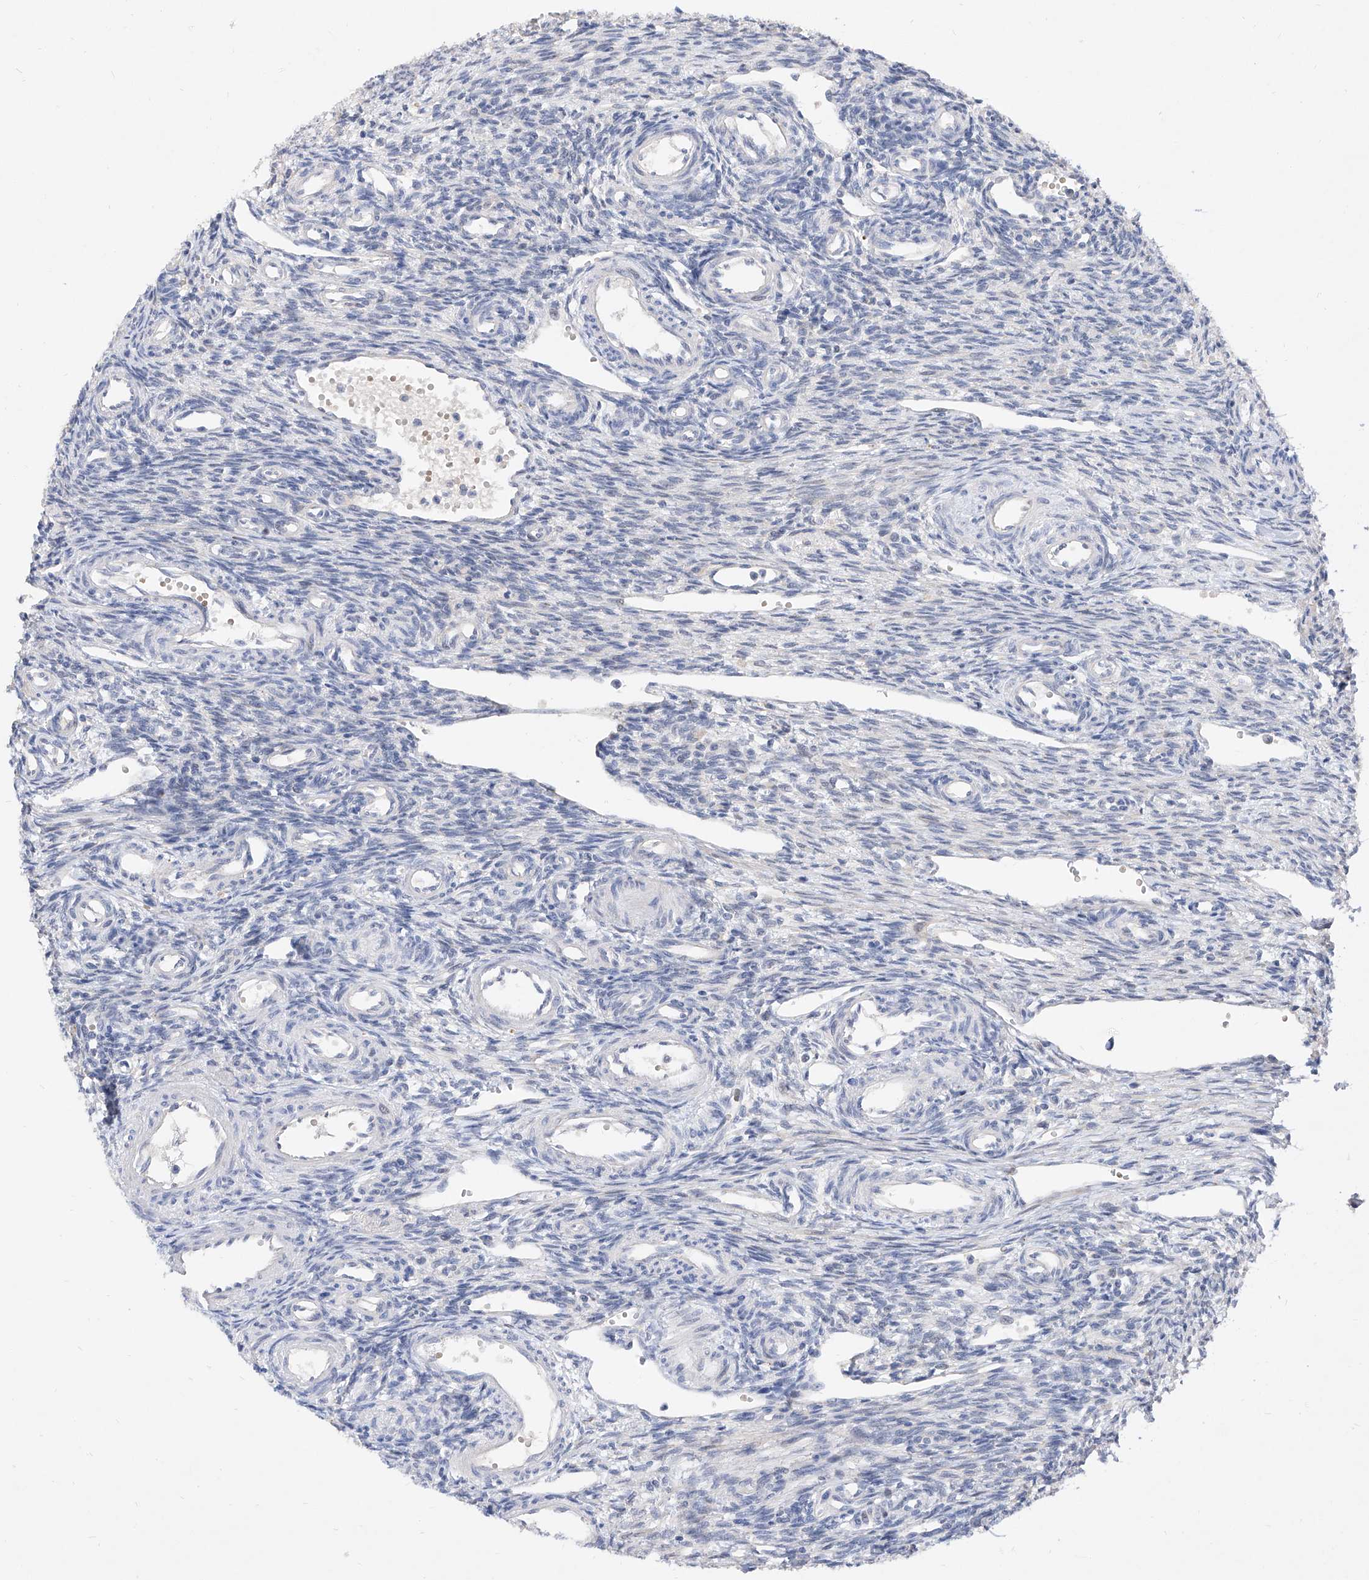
{"staining": {"intensity": "weak", "quantity": "25%-75%", "location": "cytoplasmic/membranous"}, "tissue": "ovary", "cell_type": "Ovarian stroma cells", "image_type": "normal", "snomed": [{"axis": "morphology", "description": "Normal tissue, NOS"}, {"axis": "morphology", "description": "Cyst, NOS"}, {"axis": "topography", "description": "Ovary"}], "caption": "Ovary stained for a protein (brown) demonstrates weak cytoplasmic/membranous positive positivity in approximately 25%-75% of ovarian stroma cells.", "gene": "BPTF", "patient": {"sex": "female", "age": 33}}